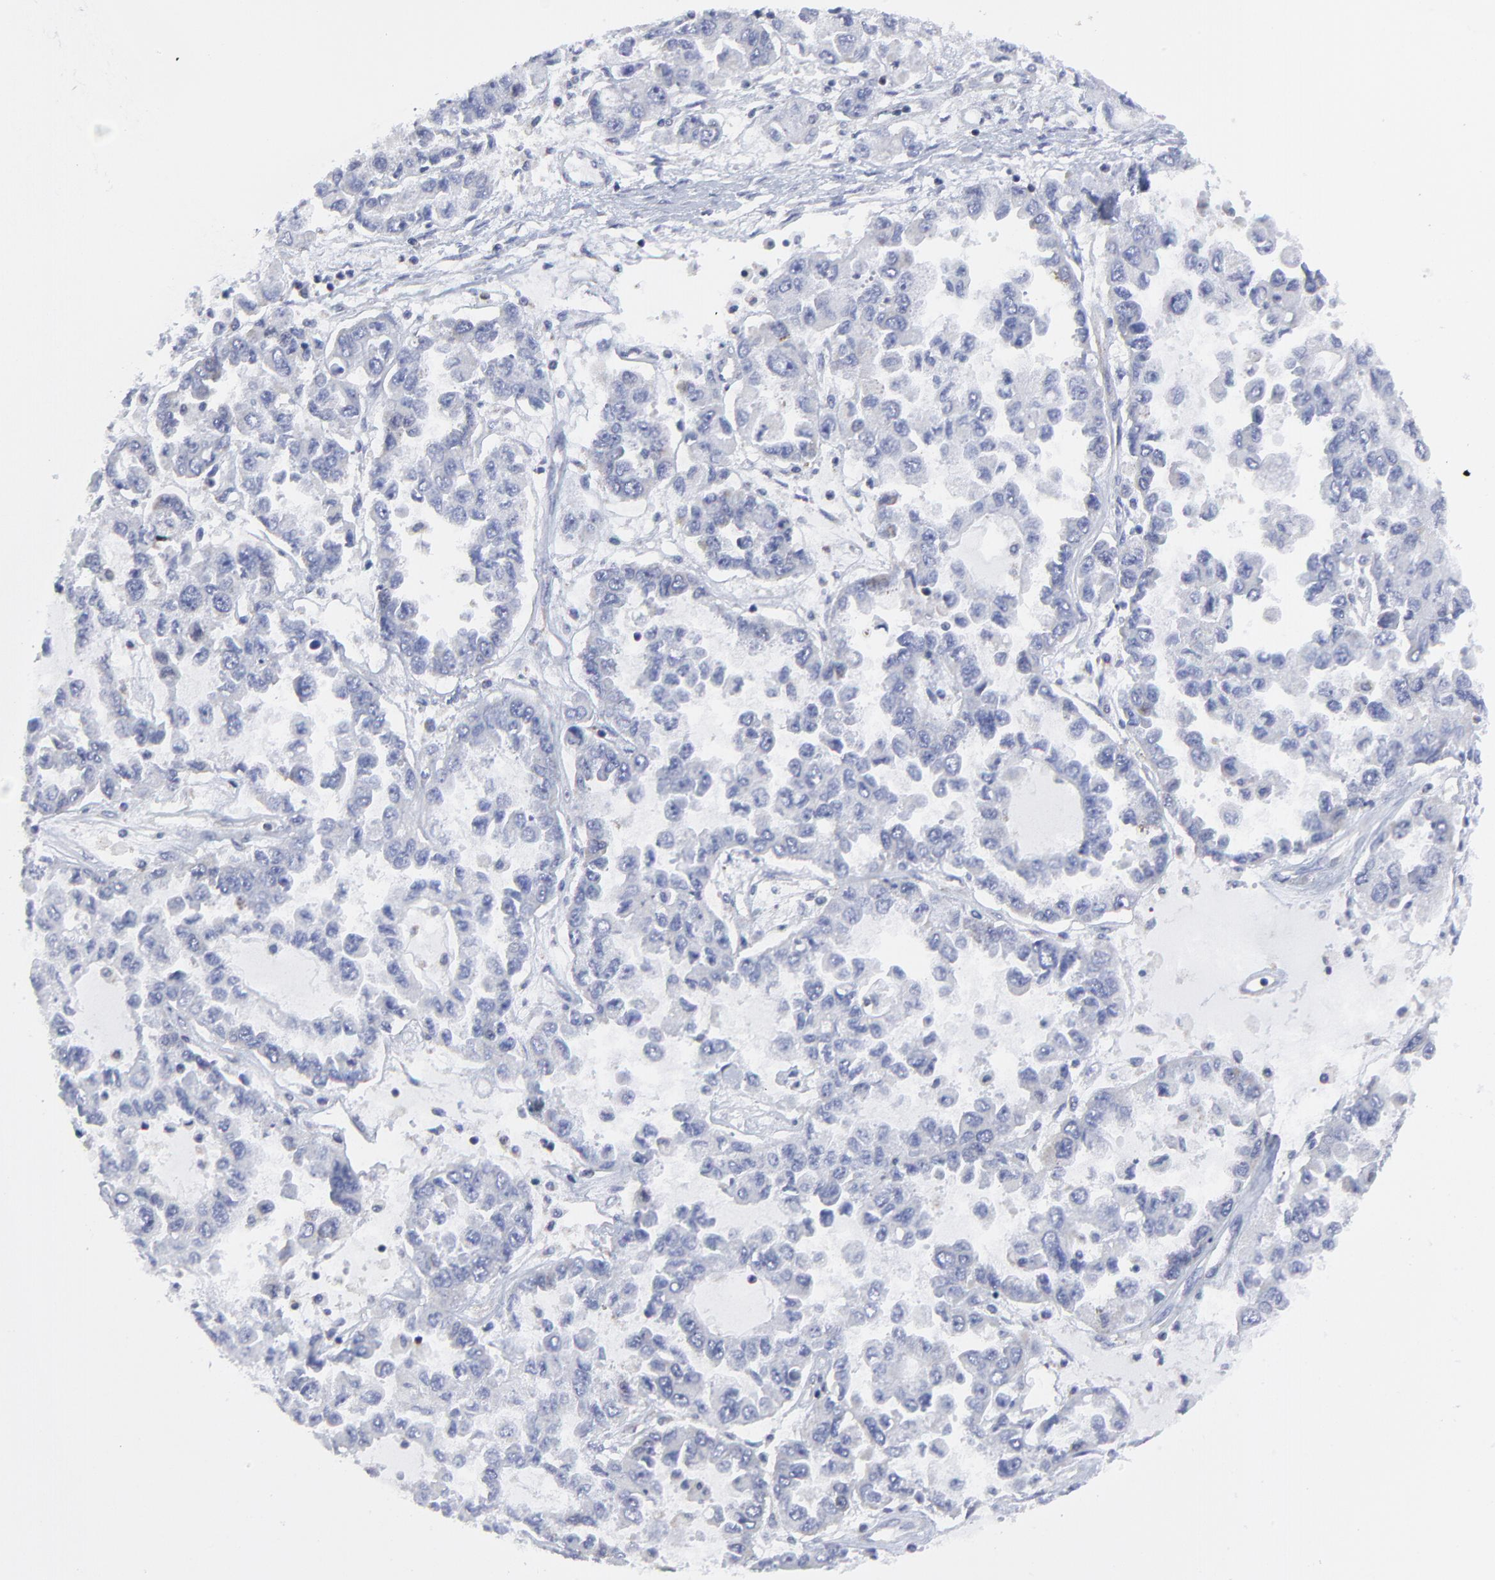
{"staining": {"intensity": "negative", "quantity": "none", "location": "none"}, "tissue": "ovarian cancer", "cell_type": "Tumor cells", "image_type": "cancer", "snomed": [{"axis": "morphology", "description": "Cystadenocarcinoma, serous, NOS"}, {"axis": "topography", "description": "Ovary"}], "caption": "Ovarian cancer (serous cystadenocarcinoma) stained for a protein using immunohistochemistry (IHC) demonstrates no positivity tumor cells.", "gene": "NCAPH", "patient": {"sex": "female", "age": 84}}